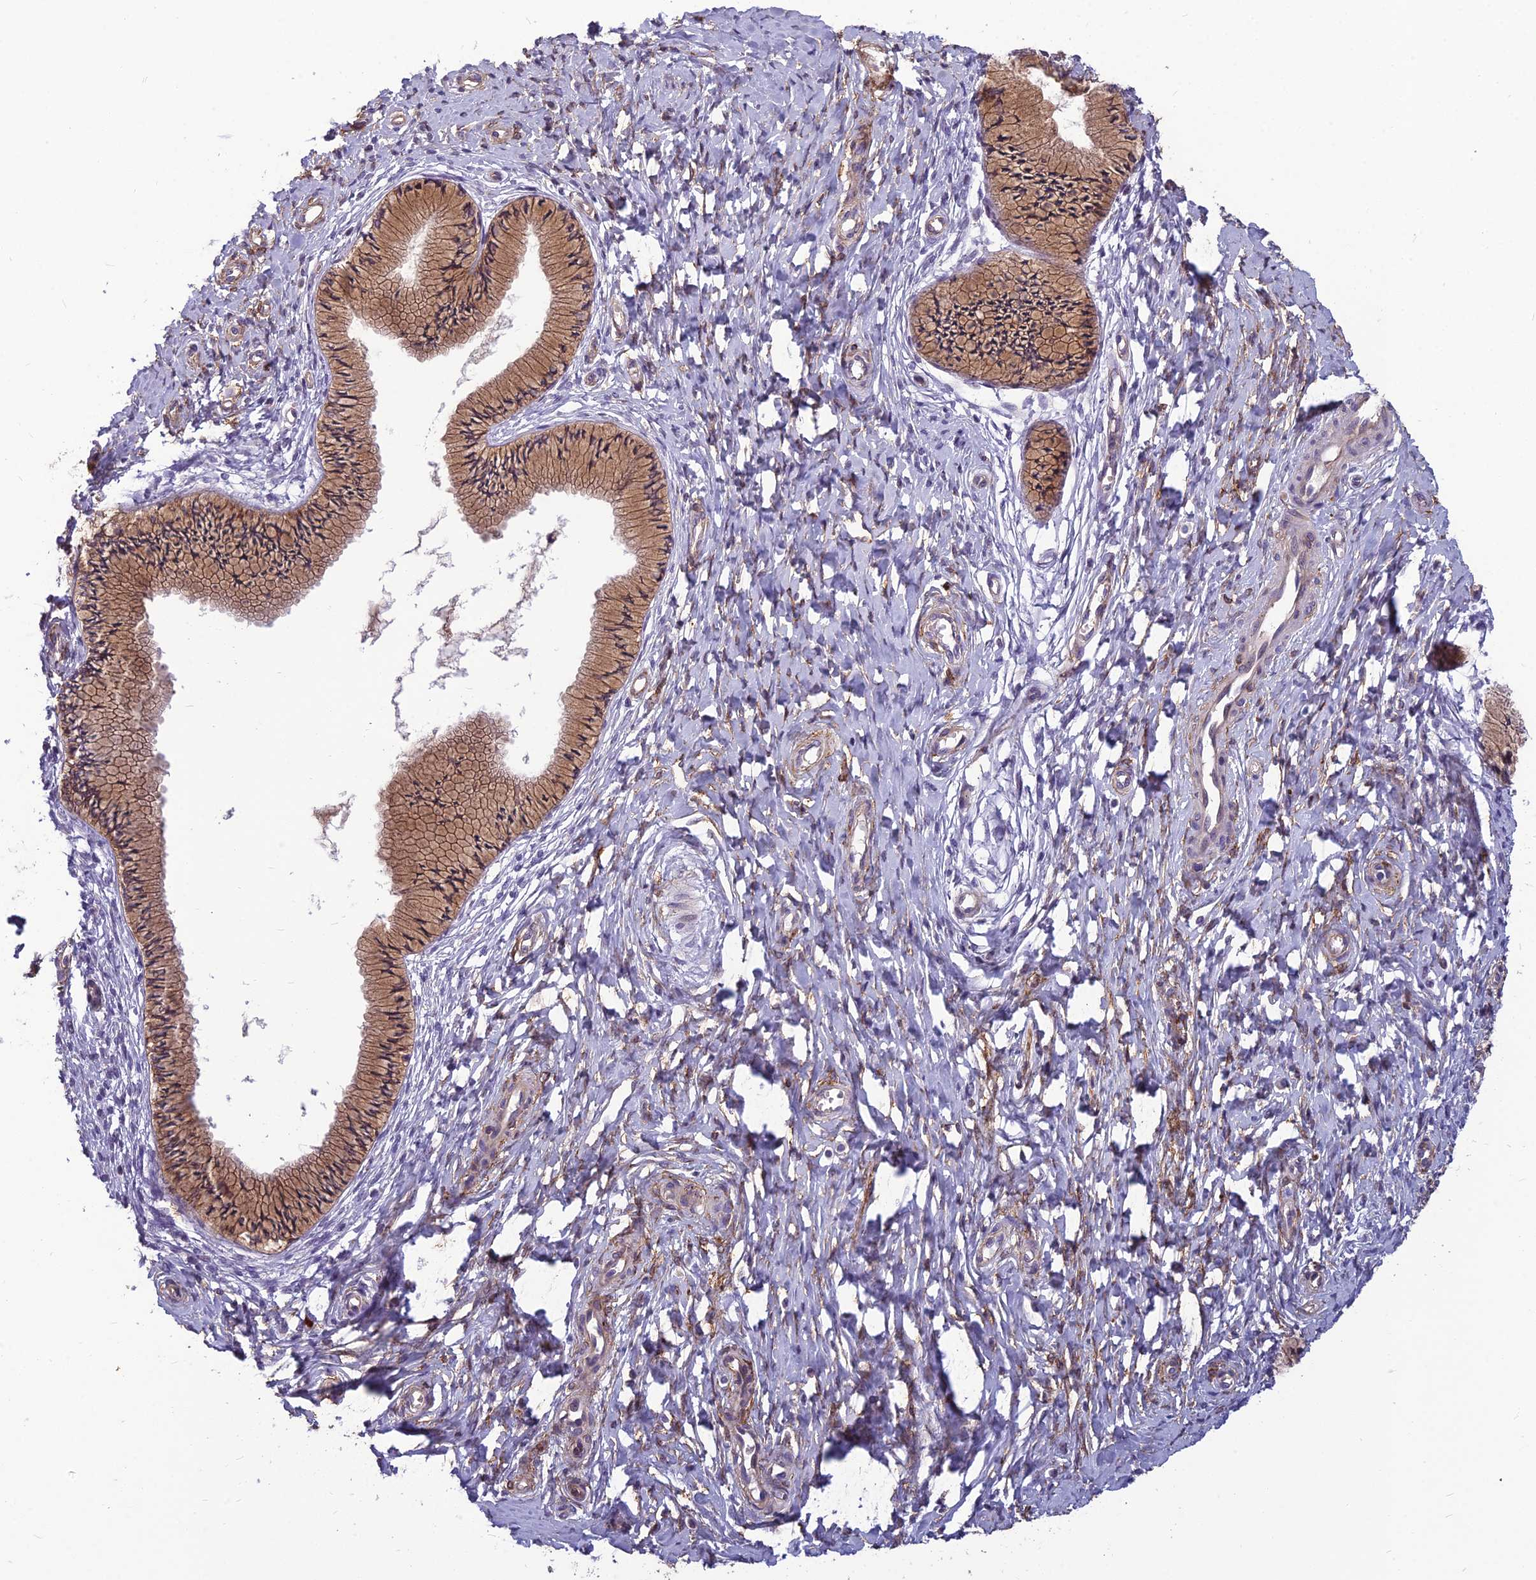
{"staining": {"intensity": "moderate", "quantity": "25%-75%", "location": "cytoplasmic/membranous"}, "tissue": "cervix", "cell_type": "Glandular cells", "image_type": "normal", "snomed": [{"axis": "morphology", "description": "Normal tissue, NOS"}, {"axis": "topography", "description": "Cervix"}], "caption": "Human cervix stained for a protein (brown) shows moderate cytoplasmic/membranous positive expression in about 25%-75% of glandular cells.", "gene": "TSPAN15", "patient": {"sex": "female", "age": 36}}